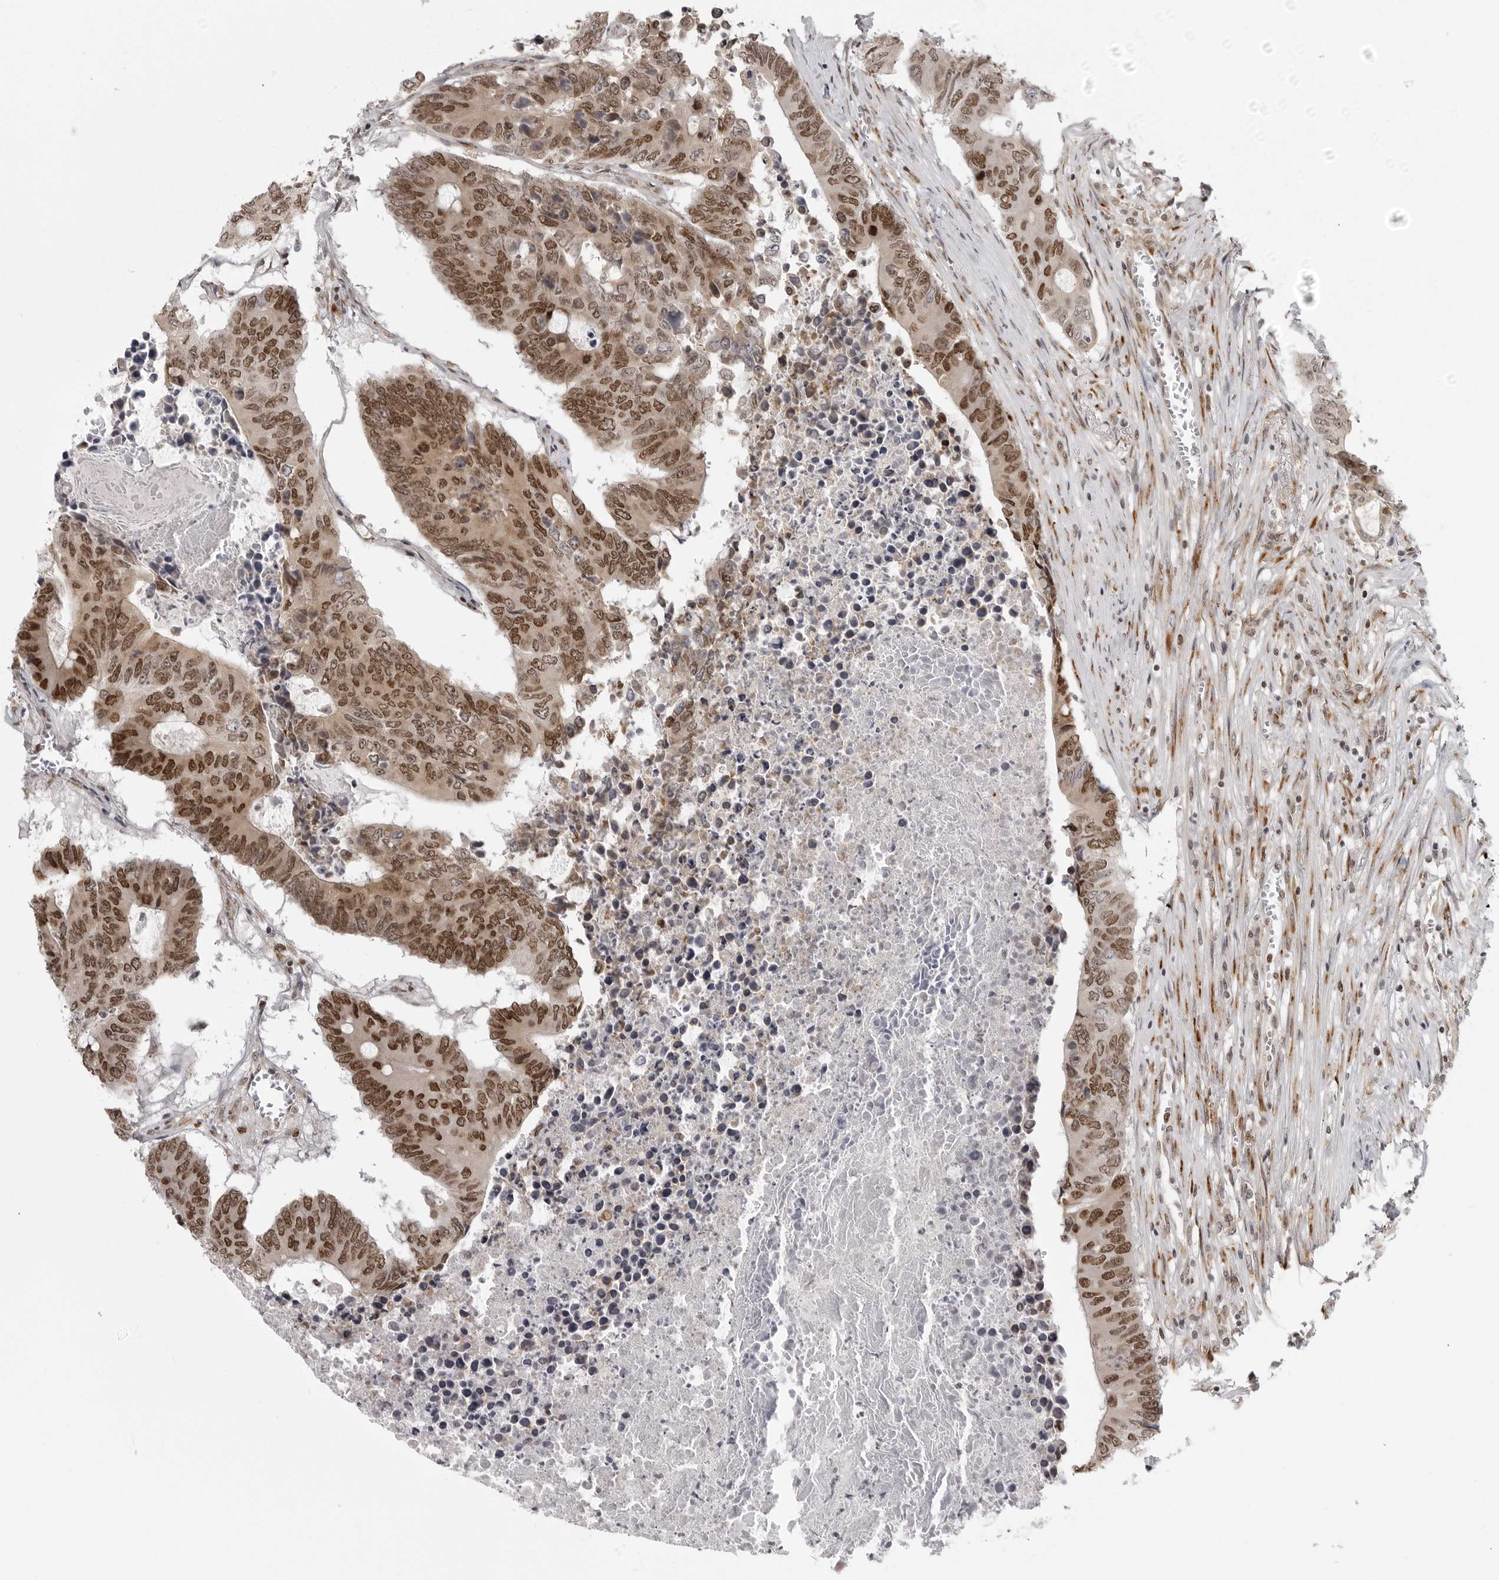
{"staining": {"intensity": "moderate", "quantity": ">75%", "location": "nuclear"}, "tissue": "colorectal cancer", "cell_type": "Tumor cells", "image_type": "cancer", "snomed": [{"axis": "morphology", "description": "Adenocarcinoma, NOS"}, {"axis": "topography", "description": "Colon"}], "caption": "Colorectal cancer stained with immunohistochemistry (IHC) displays moderate nuclear expression in about >75% of tumor cells.", "gene": "PRDM10", "patient": {"sex": "male", "age": 87}}